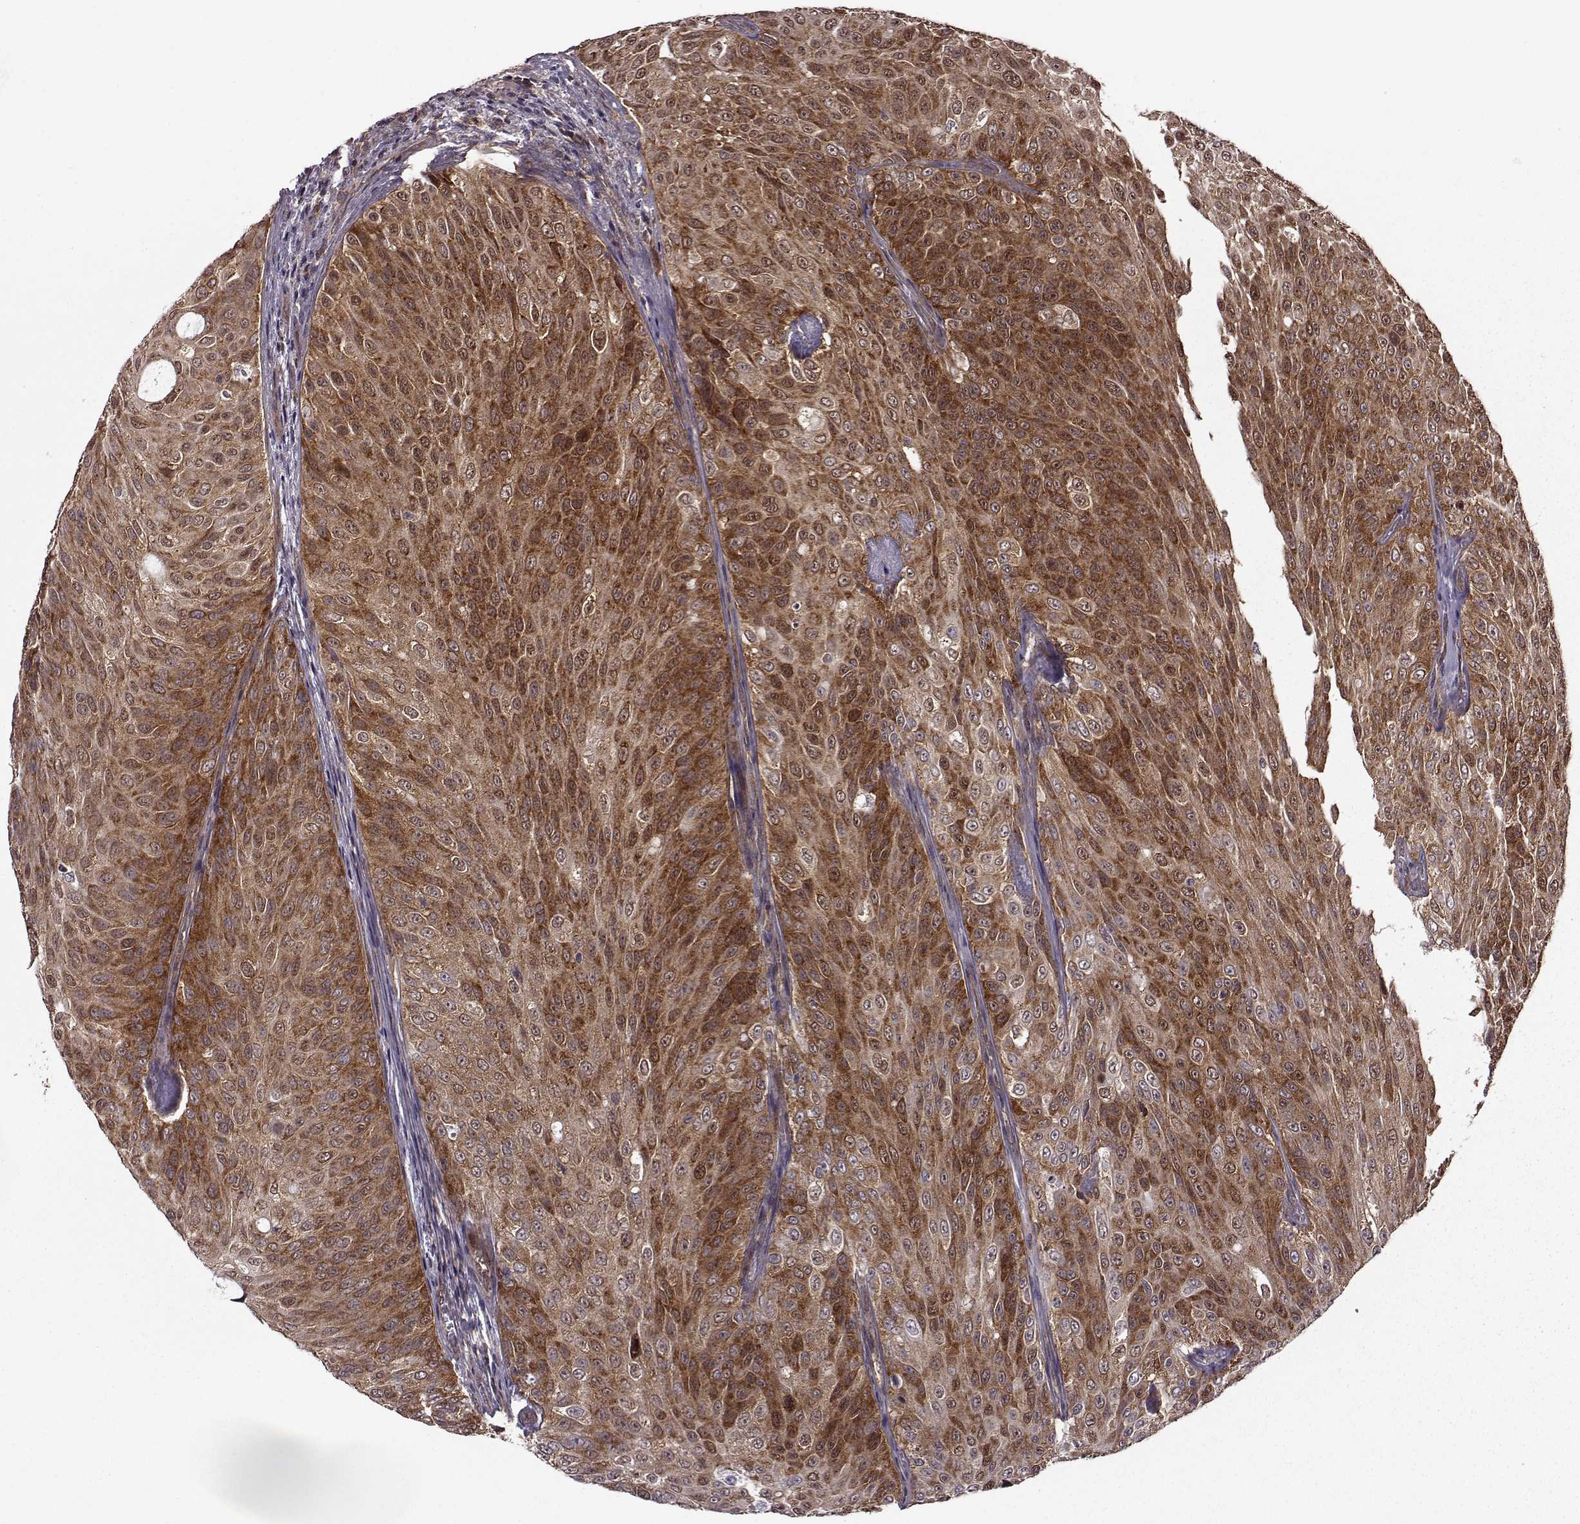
{"staining": {"intensity": "strong", "quantity": ">75%", "location": "cytoplasmic/membranous"}, "tissue": "urothelial cancer", "cell_type": "Tumor cells", "image_type": "cancer", "snomed": [{"axis": "morphology", "description": "Urothelial carcinoma, Low grade"}, {"axis": "topography", "description": "Ureter, NOS"}, {"axis": "topography", "description": "Urinary bladder"}], "caption": "The photomicrograph displays staining of low-grade urothelial carcinoma, revealing strong cytoplasmic/membranous protein expression (brown color) within tumor cells.", "gene": "URI1", "patient": {"sex": "male", "age": 78}}